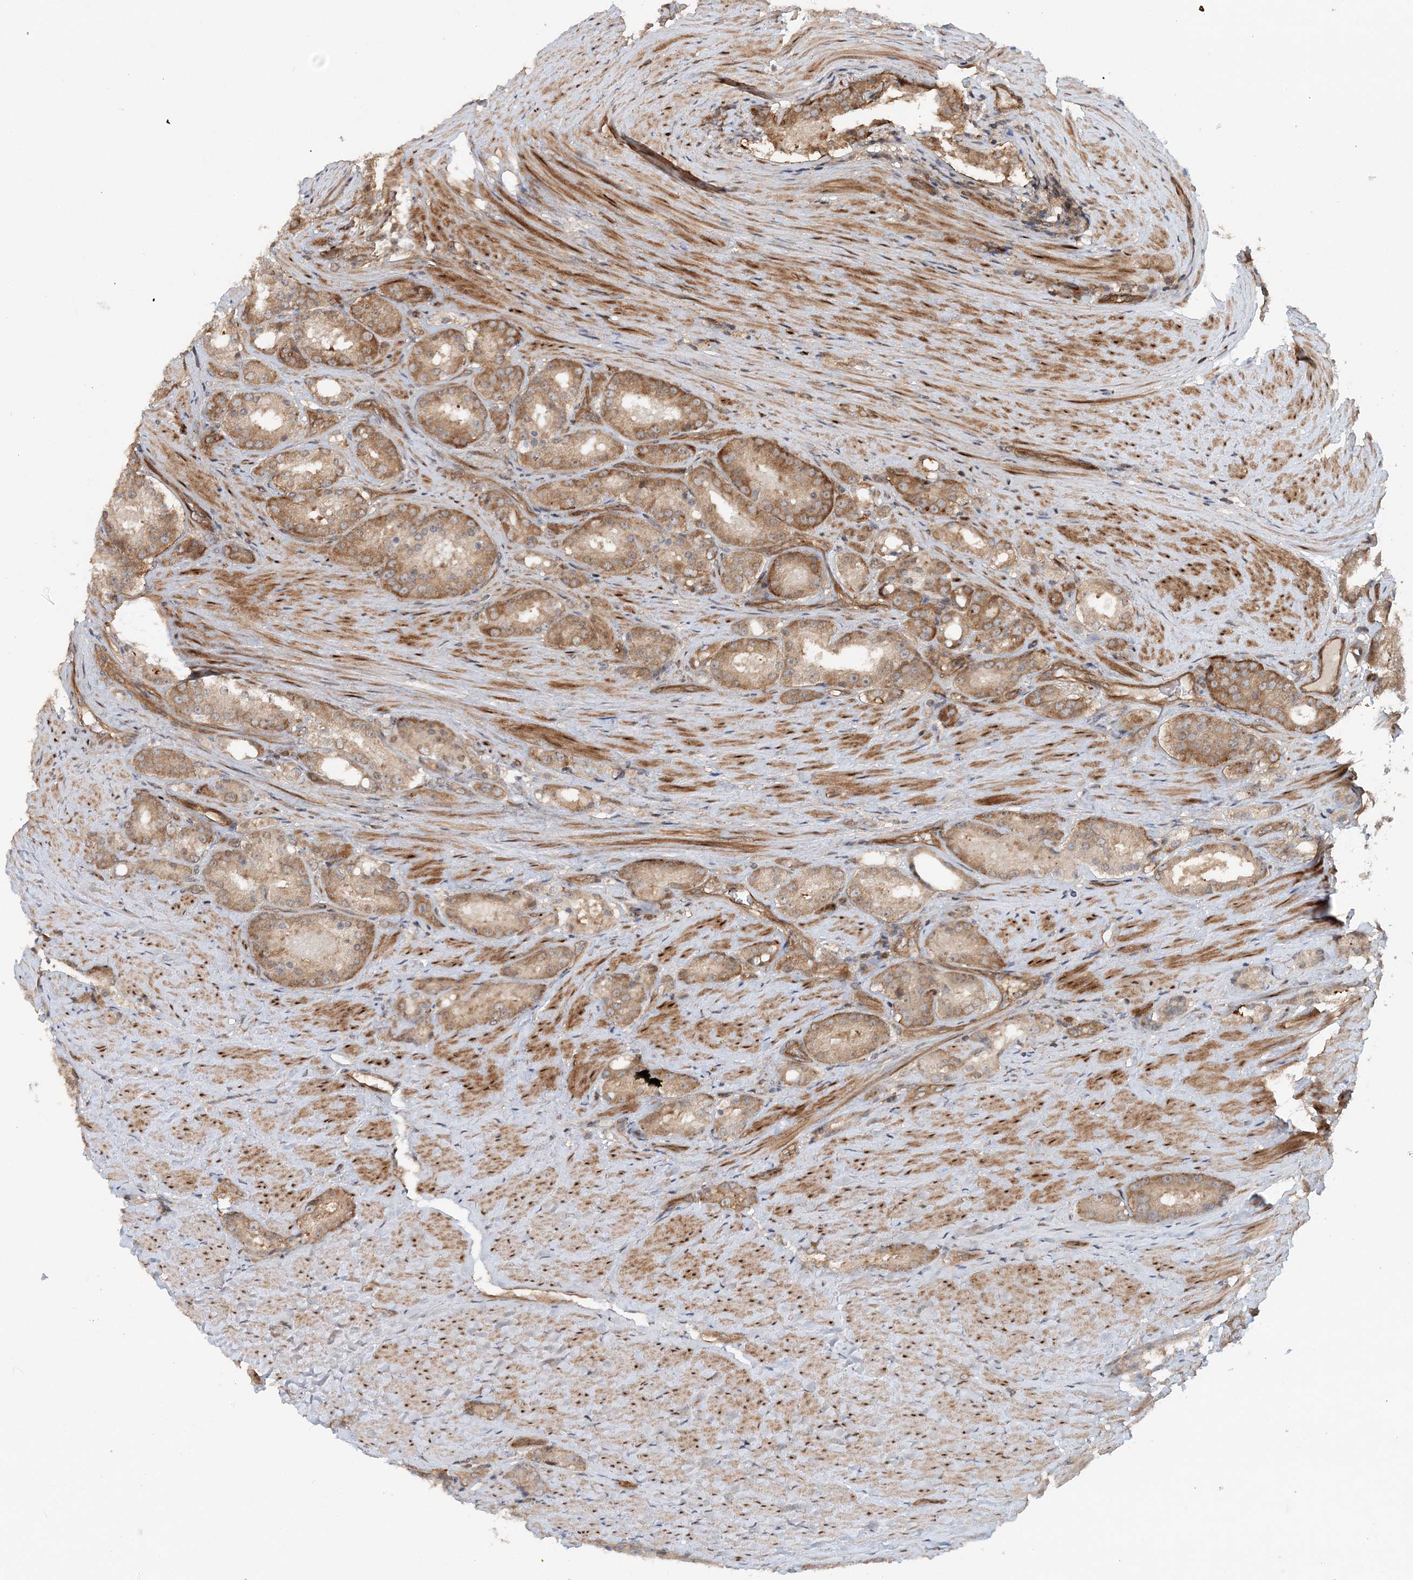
{"staining": {"intensity": "moderate", "quantity": ">75%", "location": "cytoplasmic/membranous"}, "tissue": "prostate cancer", "cell_type": "Tumor cells", "image_type": "cancer", "snomed": [{"axis": "morphology", "description": "Adenocarcinoma, High grade"}, {"axis": "topography", "description": "Prostate"}], "caption": "Immunohistochemistry histopathology image of high-grade adenocarcinoma (prostate) stained for a protein (brown), which exhibits medium levels of moderate cytoplasmic/membranous expression in about >75% of tumor cells.", "gene": "GEMIN5", "patient": {"sex": "male", "age": 60}}